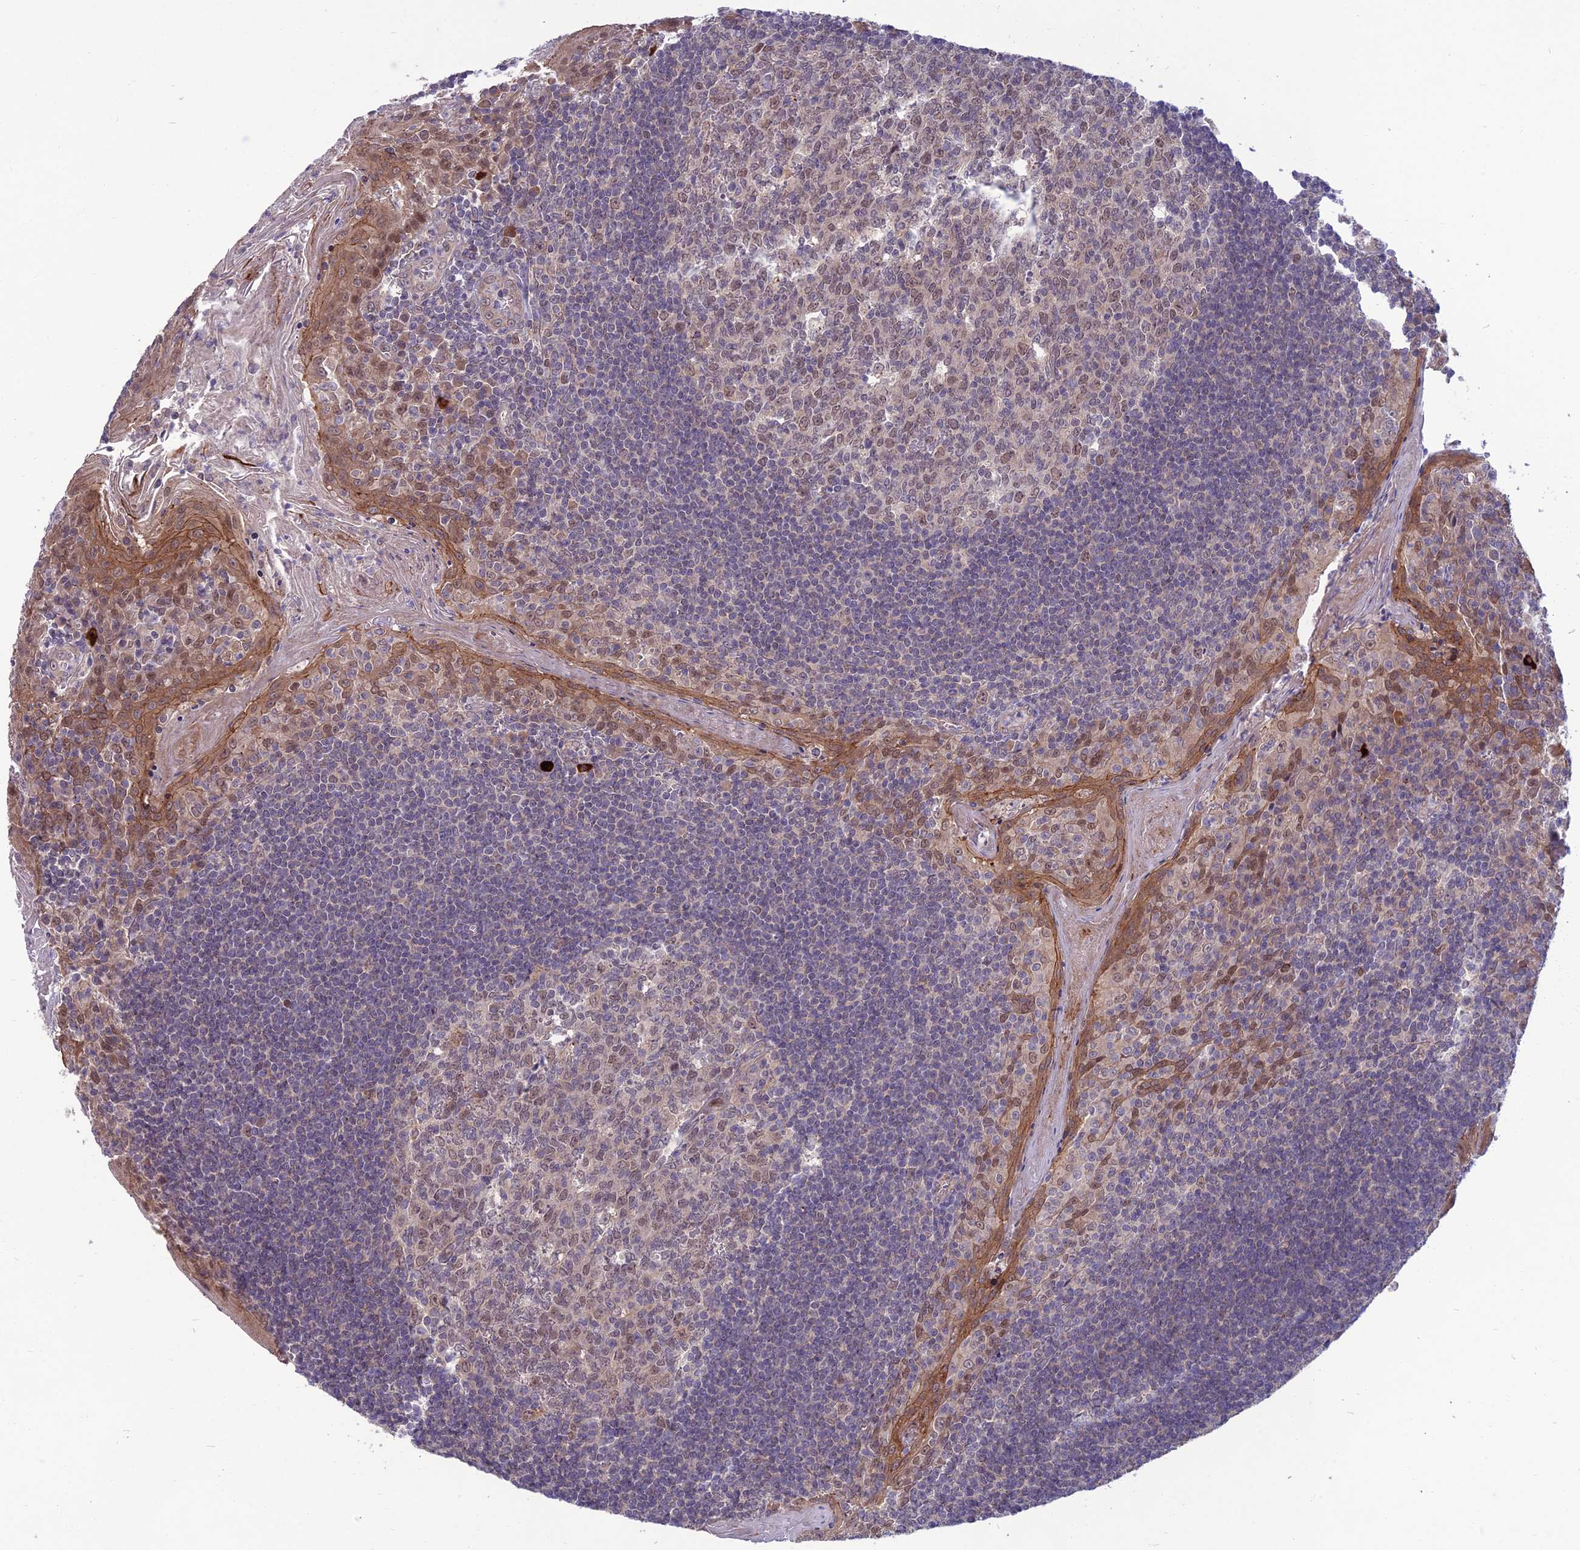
{"staining": {"intensity": "weak", "quantity": "25%-75%", "location": "nuclear"}, "tissue": "tonsil", "cell_type": "Germinal center cells", "image_type": "normal", "snomed": [{"axis": "morphology", "description": "Normal tissue, NOS"}, {"axis": "topography", "description": "Tonsil"}], "caption": "Immunohistochemistry (IHC) of unremarkable tonsil displays low levels of weak nuclear staining in approximately 25%-75% of germinal center cells.", "gene": "GIPC1", "patient": {"sex": "male", "age": 27}}